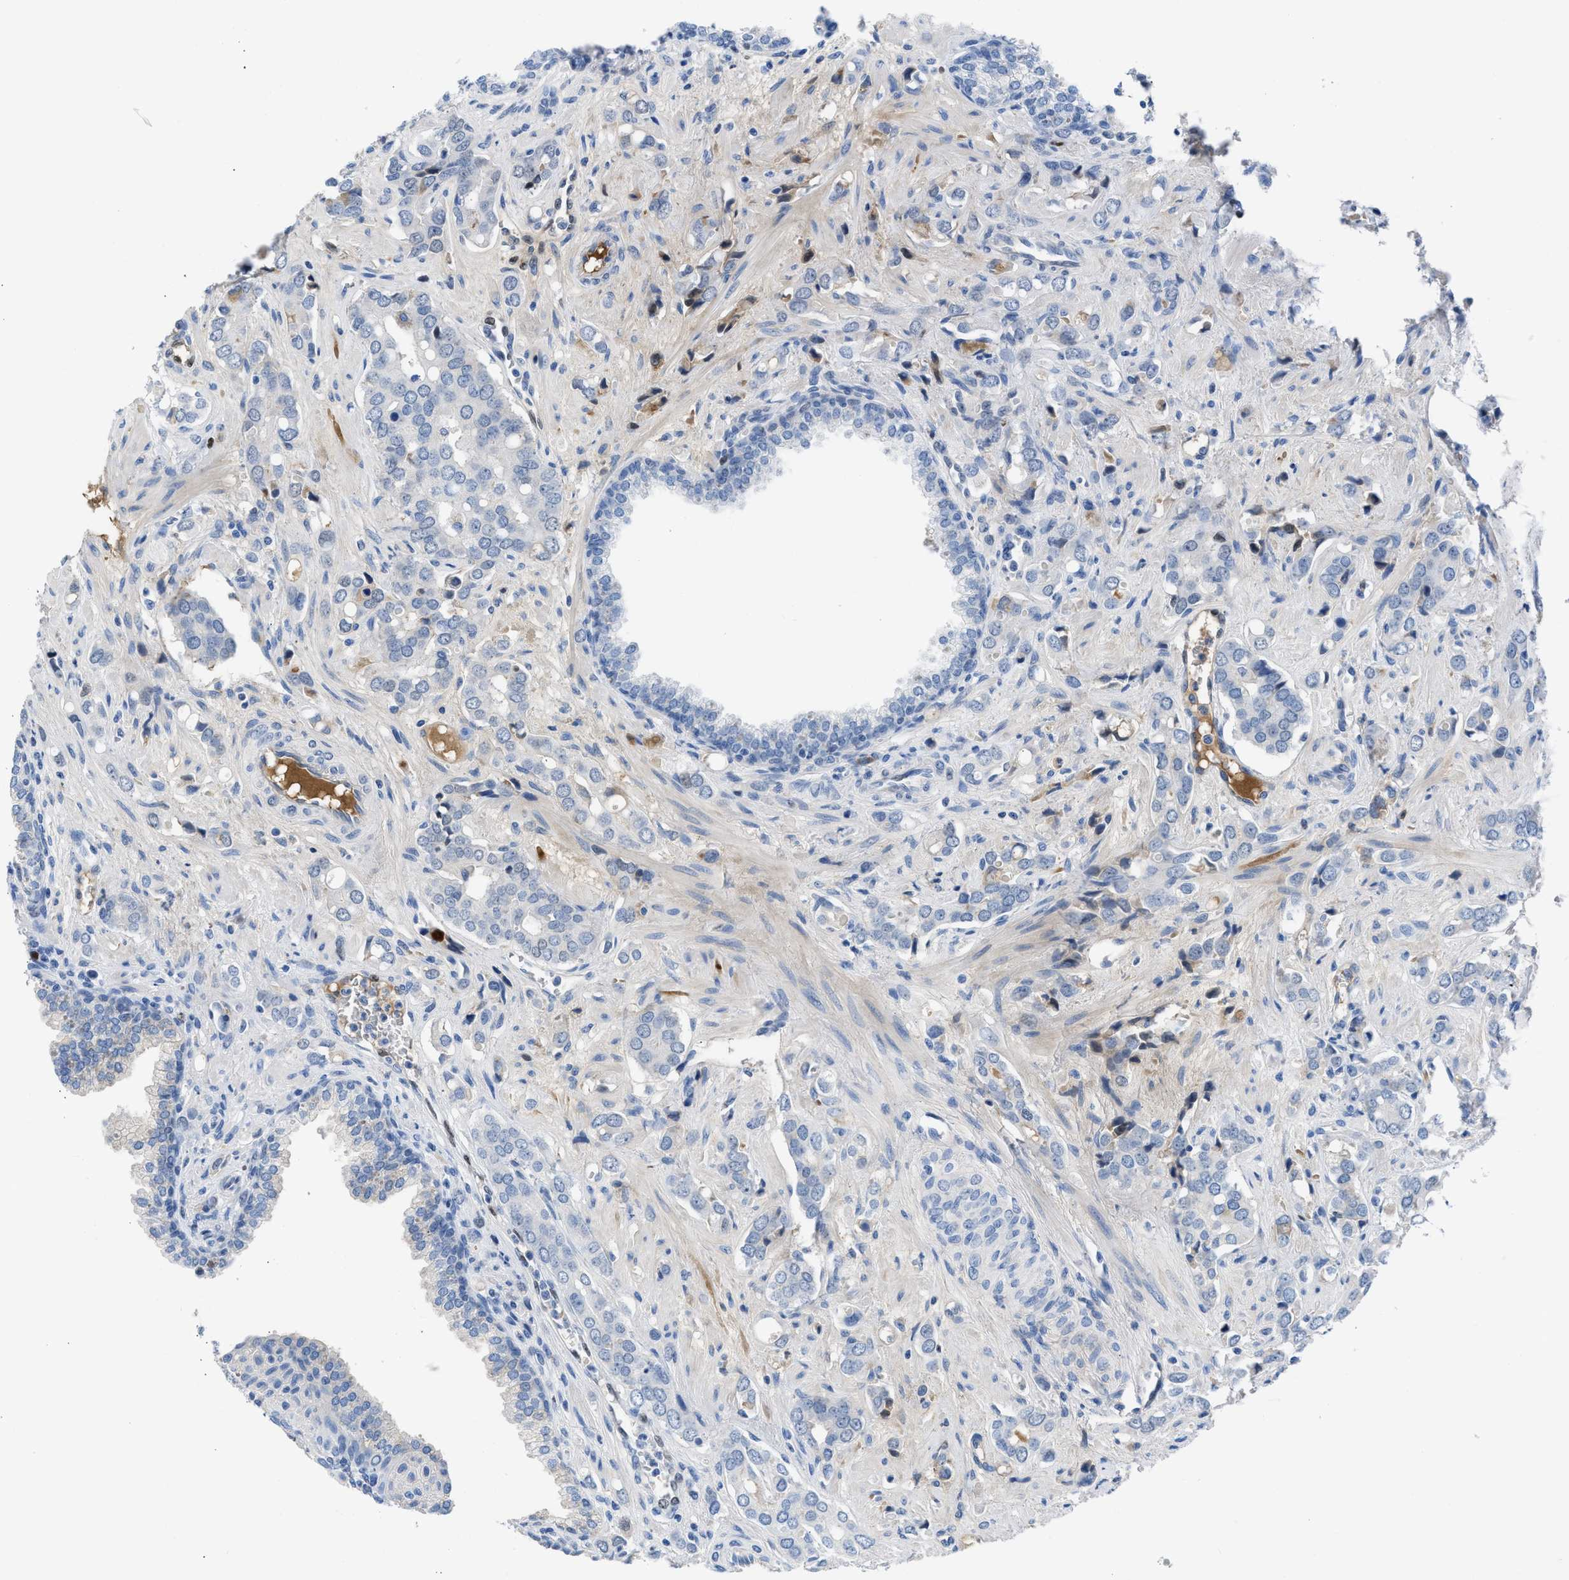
{"staining": {"intensity": "negative", "quantity": "none", "location": "none"}, "tissue": "prostate cancer", "cell_type": "Tumor cells", "image_type": "cancer", "snomed": [{"axis": "morphology", "description": "Adenocarcinoma, High grade"}, {"axis": "topography", "description": "Prostate"}], "caption": "Human prostate high-grade adenocarcinoma stained for a protein using immunohistochemistry displays no positivity in tumor cells.", "gene": "LEF1", "patient": {"sex": "male", "age": 52}}